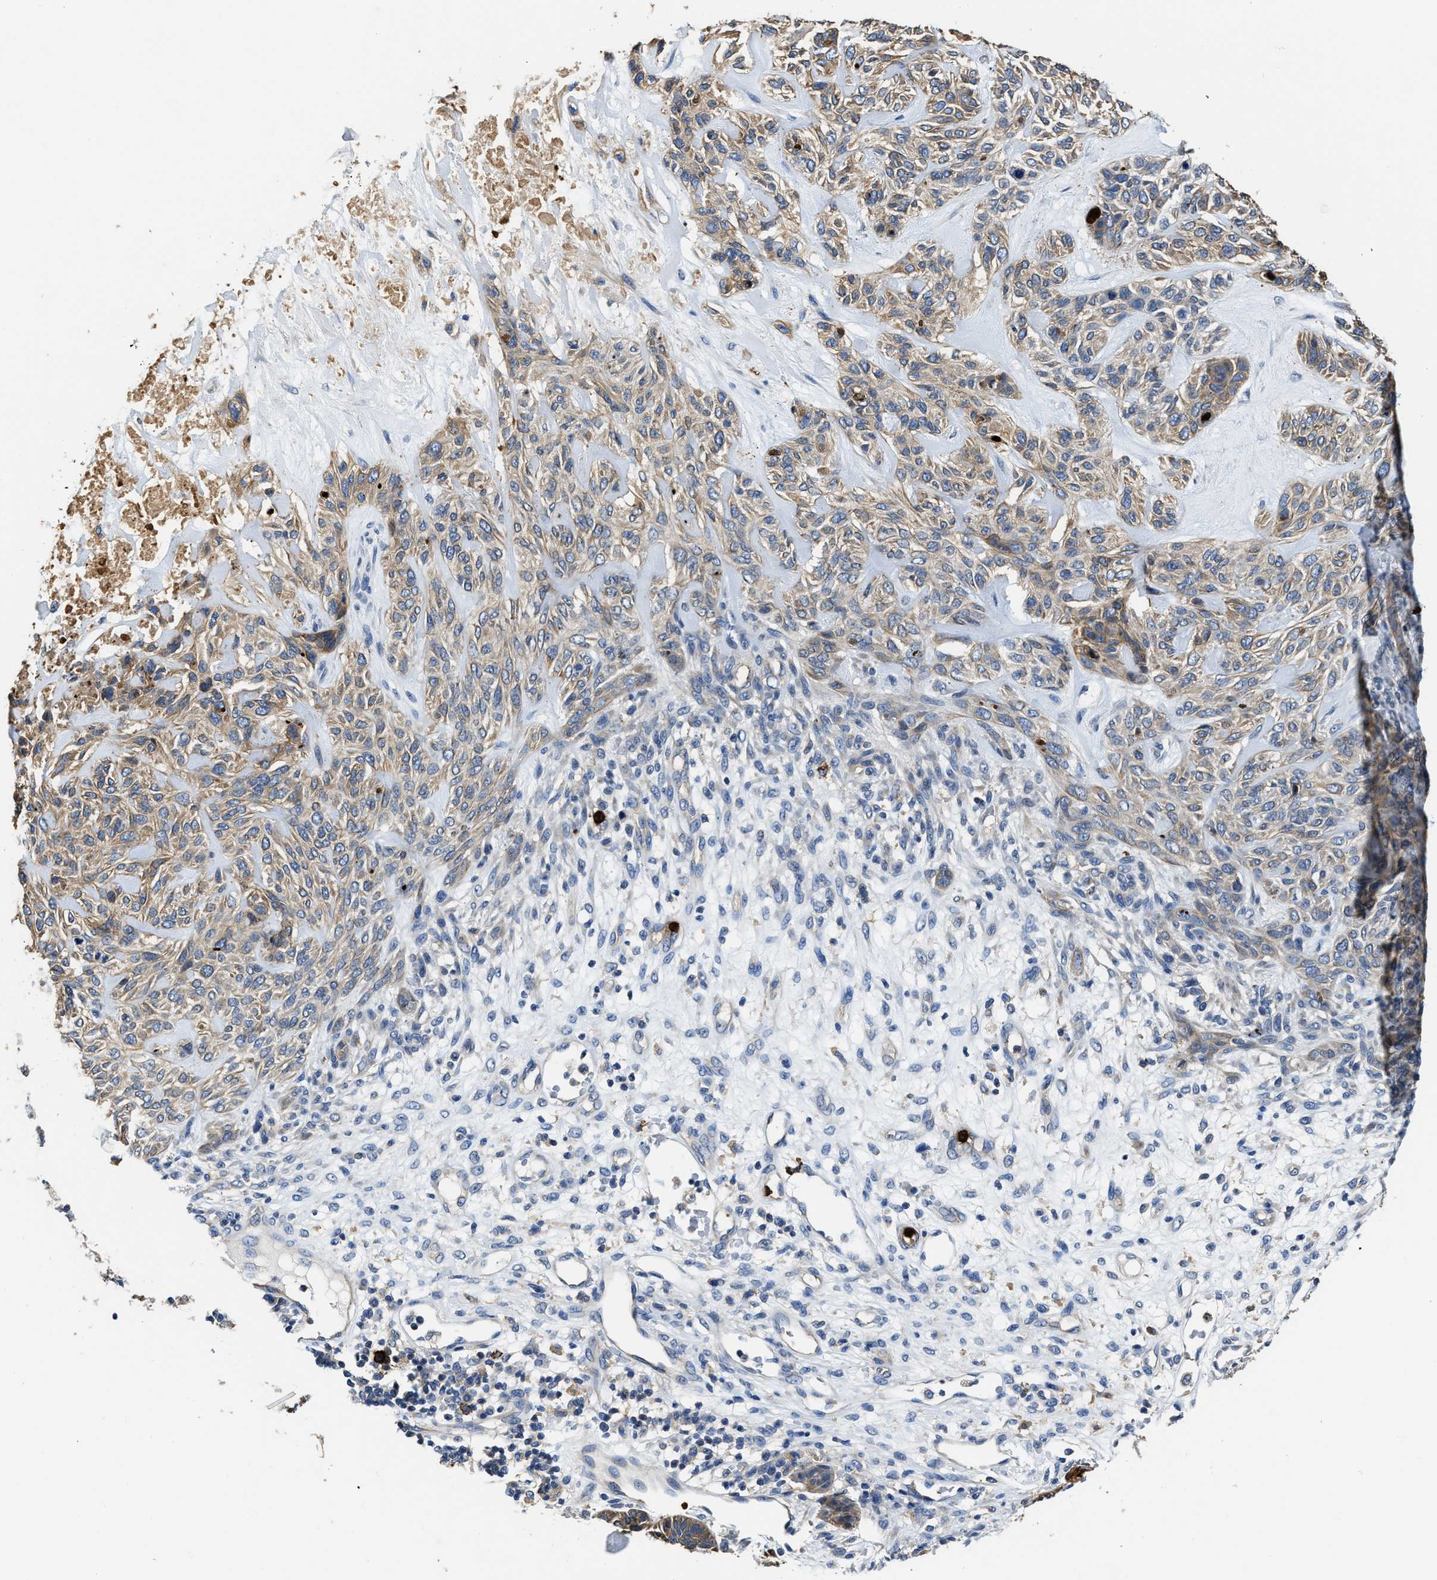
{"staining": {"intensity": "weak", "quantity": ">75%", "location": "cytoplasmic/membranous"}, "tissue": "skin cancer", "cell_type": "Tumor cells", "image_type": "cancer", "snomed": [{"axis": "morphology", "description": "Basal cell carcinoma"}, {"axis": "topography", "description": "Skin"}], "caption": "Basal cell carcinoma (skin) was stained to show a protein in brown. There is low levels of weak cytoplasmic/membranous staining in approximately >75% of tumor cells. (brown staining indicates protein expression, while blue staining denotes nuclei).", "gene": "TRAF6", "patient": {"sex": "male", "age": 55}}